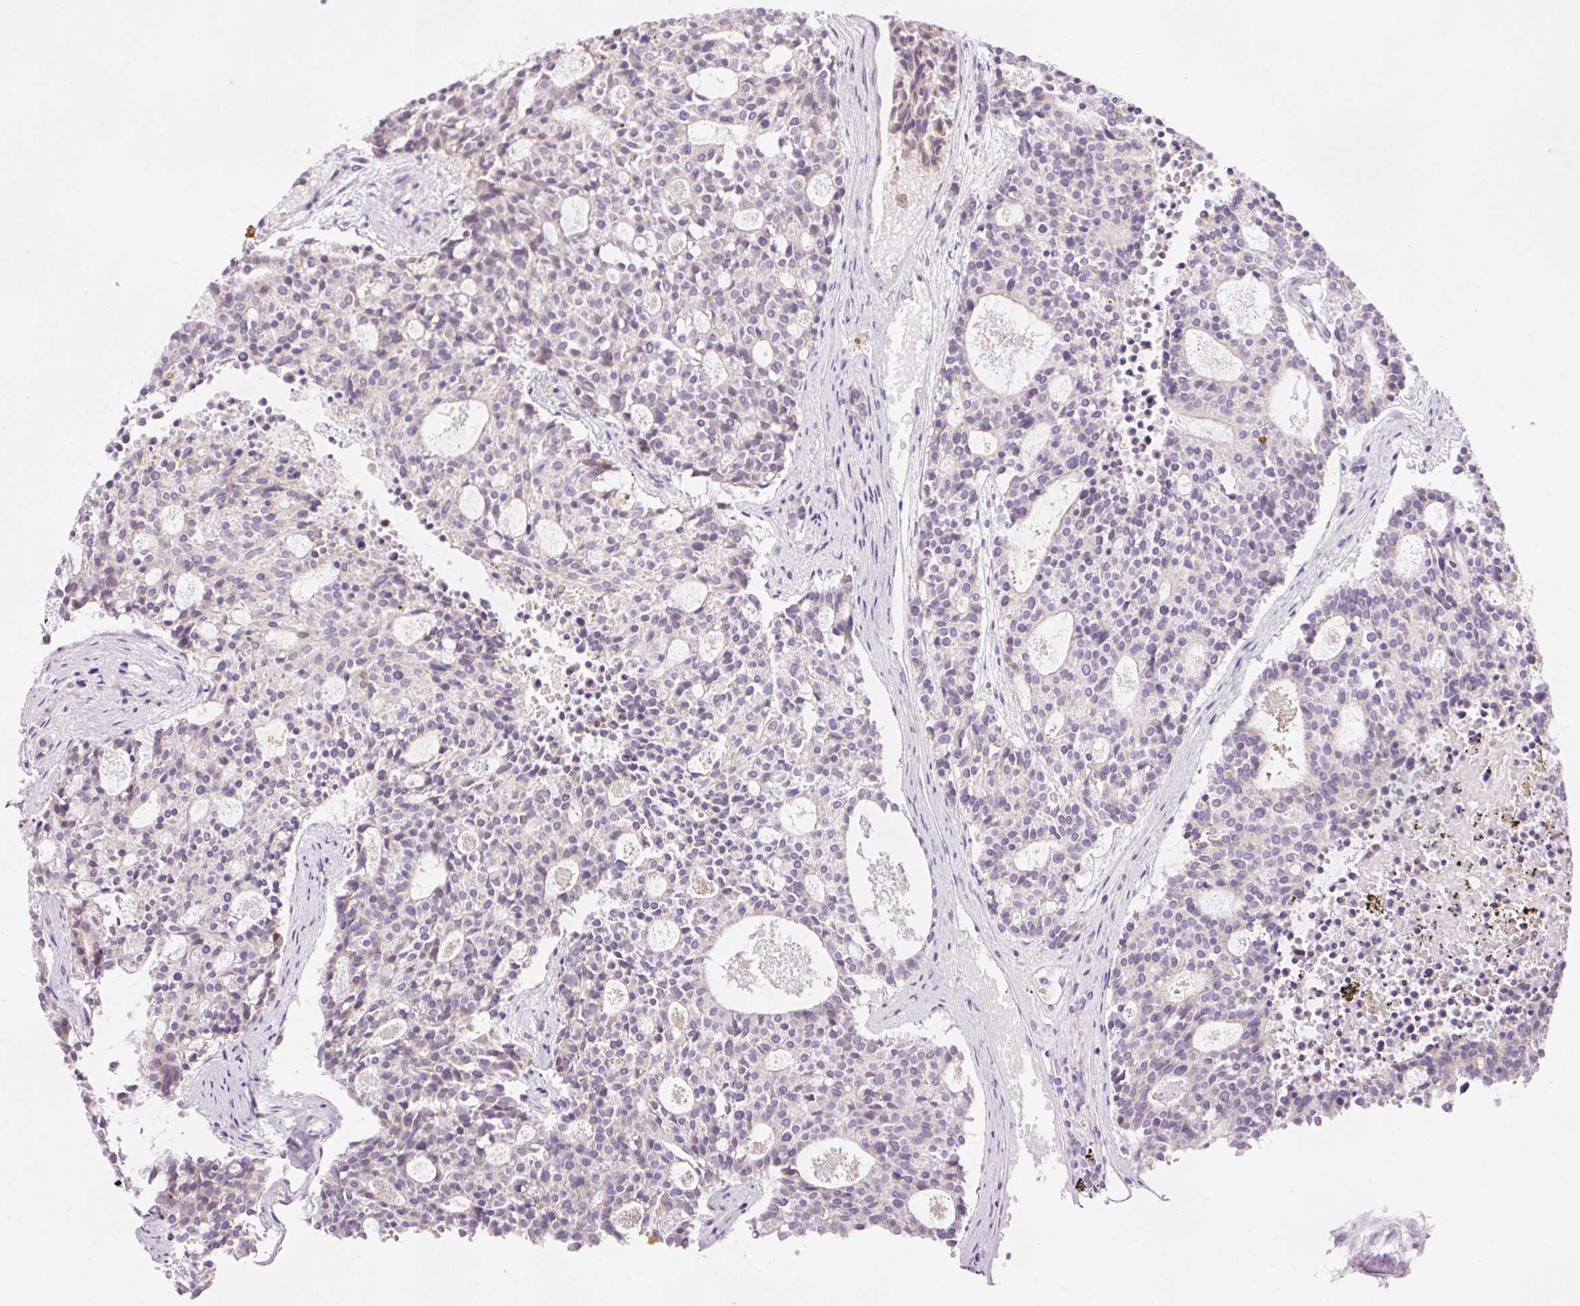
{"staining": {"intensity": "negative", "quantity": "none", "location": "none"}, "tissue": "carcinoid", "cell_type": "Tumor cells", "image_type": "cancer", "snomed": [{"axis": "morphology", "description": "Carcinoid, malignant, NOS"}, {"axis": "topography", "description": "Pancreas"}], "caption": "A high-resolution image shows IHC staining of malignant carcinoid, which reveals no significant staining in tumor cells.", "gene": "KPNA5", "patient": {"sex": "female", "age": 54}}